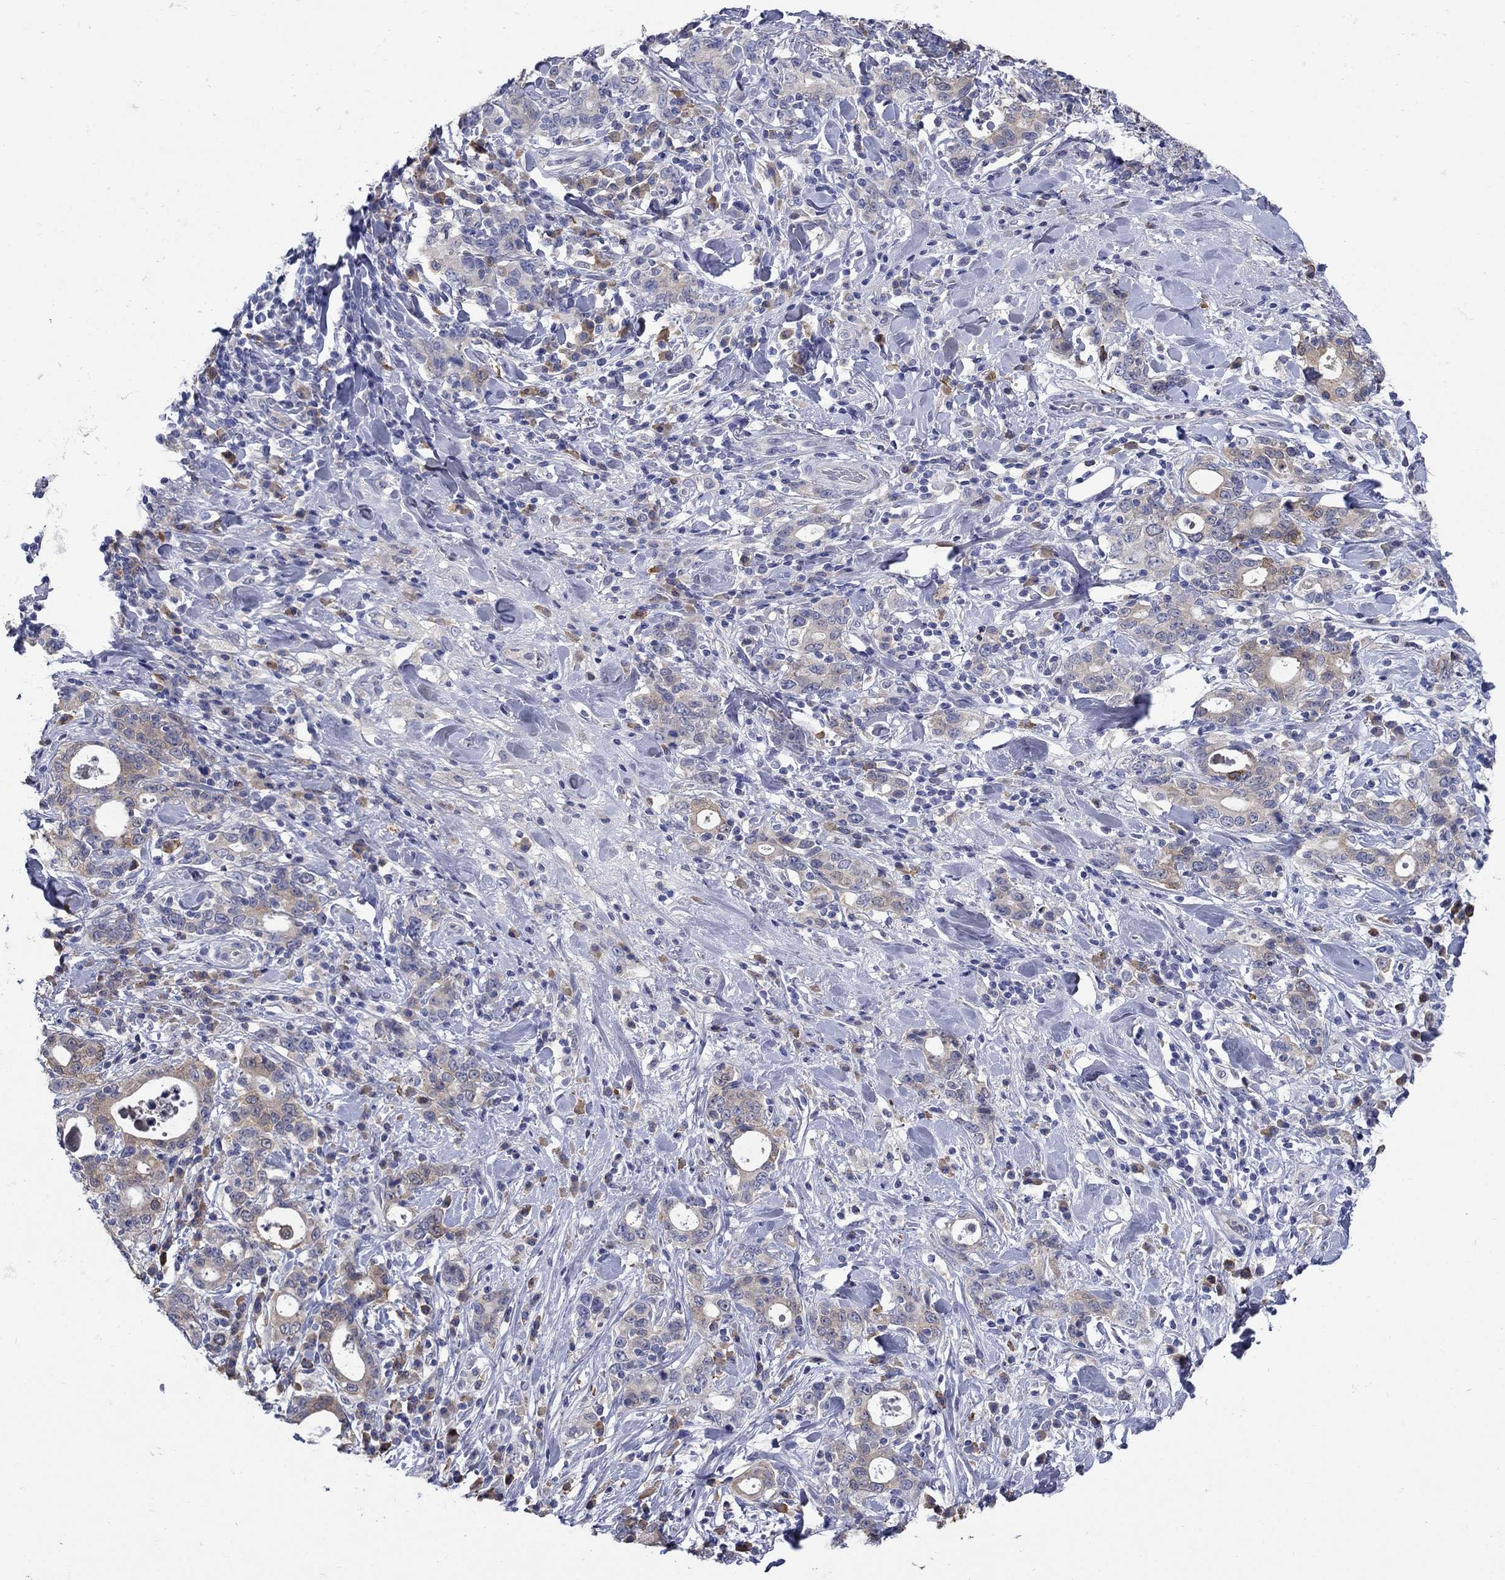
{"staining": {"intensity": "weak", "quantity": "<25%", "location": "cytoplasmic/membranous"}, "tissue": "stomach cancer", "cell_type": "Tumor cells", "image_type": "cancer", "snomed": [{"axis": "morphology", "description": "Adenocarcinoma, NOS"}, {"axis": "topography", "description": "Stomach"}], "caption": "IHC histopathology image of adenocarcinoma (stomach) stained for a protein (brown), which reveals no staining in tumor cells. (Brightfield microscopy of DAB (3,3'-diaminobenzidine) IHC at high magnification).", "gene": "SULT2B1", "patient": {"sex": "male", "age": 79}}